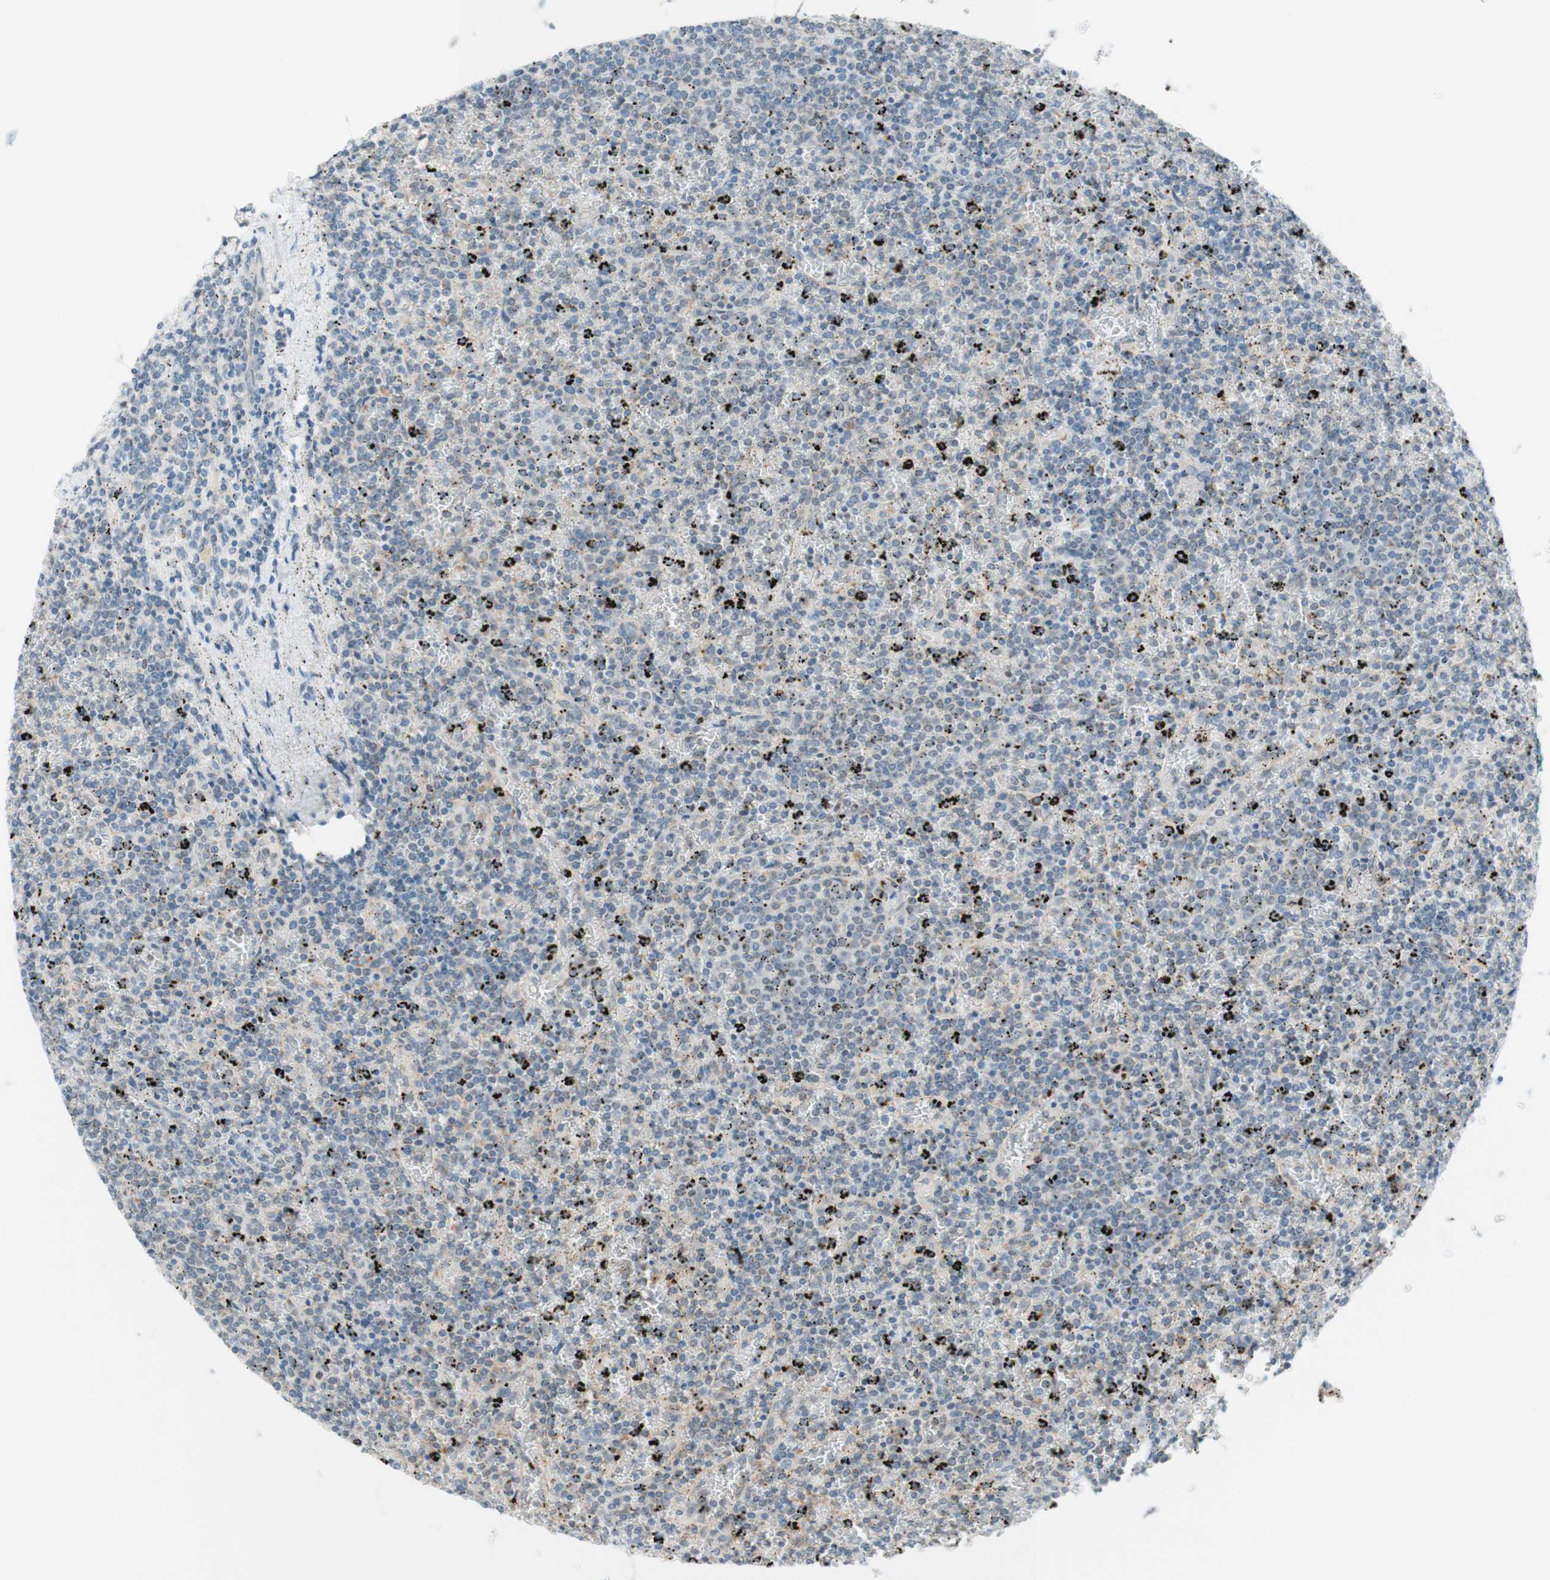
{"staining": {"intensity": "weak", "quantity": "<25%", "location": "cytoplasmic/membranous"}, "tissue": "lymphoma", "cell_type": "Tumor cells", "image_type": "cancer", "snomed": [{"axis": "morphology", "description": "Malignant lymphoma, non-Hodgkin's type, Low grade"}, {"axis": "topography", "description": "Spleen"}], "caption": "IHC photomicrograph of human malignant lymphoma, non-Hodgkin's type (low-grade) stained for a protein (brown), which demonstrates no positivity in tumor cells.", "gene": "JPH1", "patient": {"sex": "female", "age": 77}}